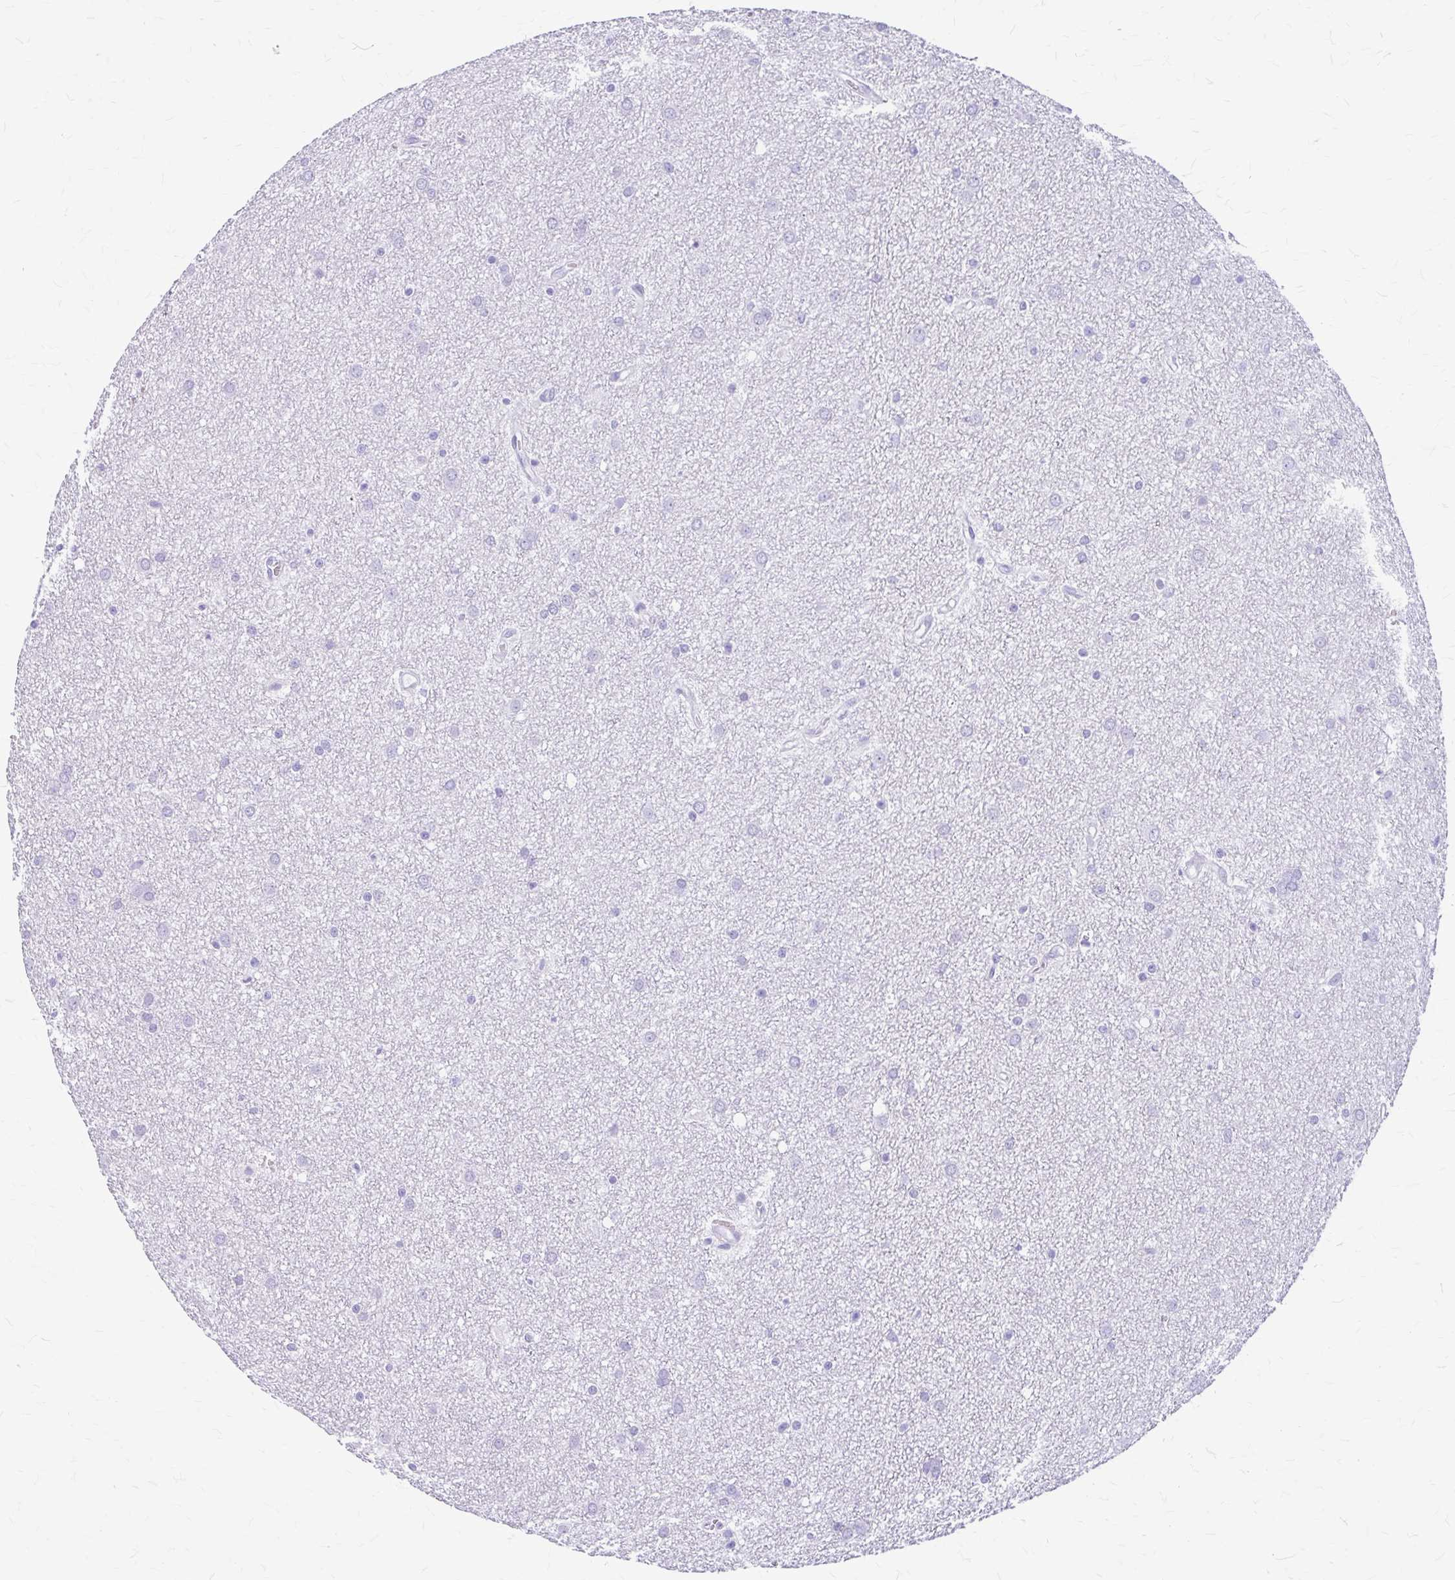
{"staining": {"intensity": "negative", "quantity": "none", "location": "none"}, "tissue": "glioma", "cell_type": "Tumor cells", "image_type": "cancer", "snomed": [{"axis": "morphology", "description": "Glioma, malignant, Low grade"}, {"axis": "topography", "description": "Cerebellum"}], "caption": "Tumor cells are negative for brown protein staining in glioma.", "gene": "KLHDC7A", "patient": {"sex": "female", "age": 5}}